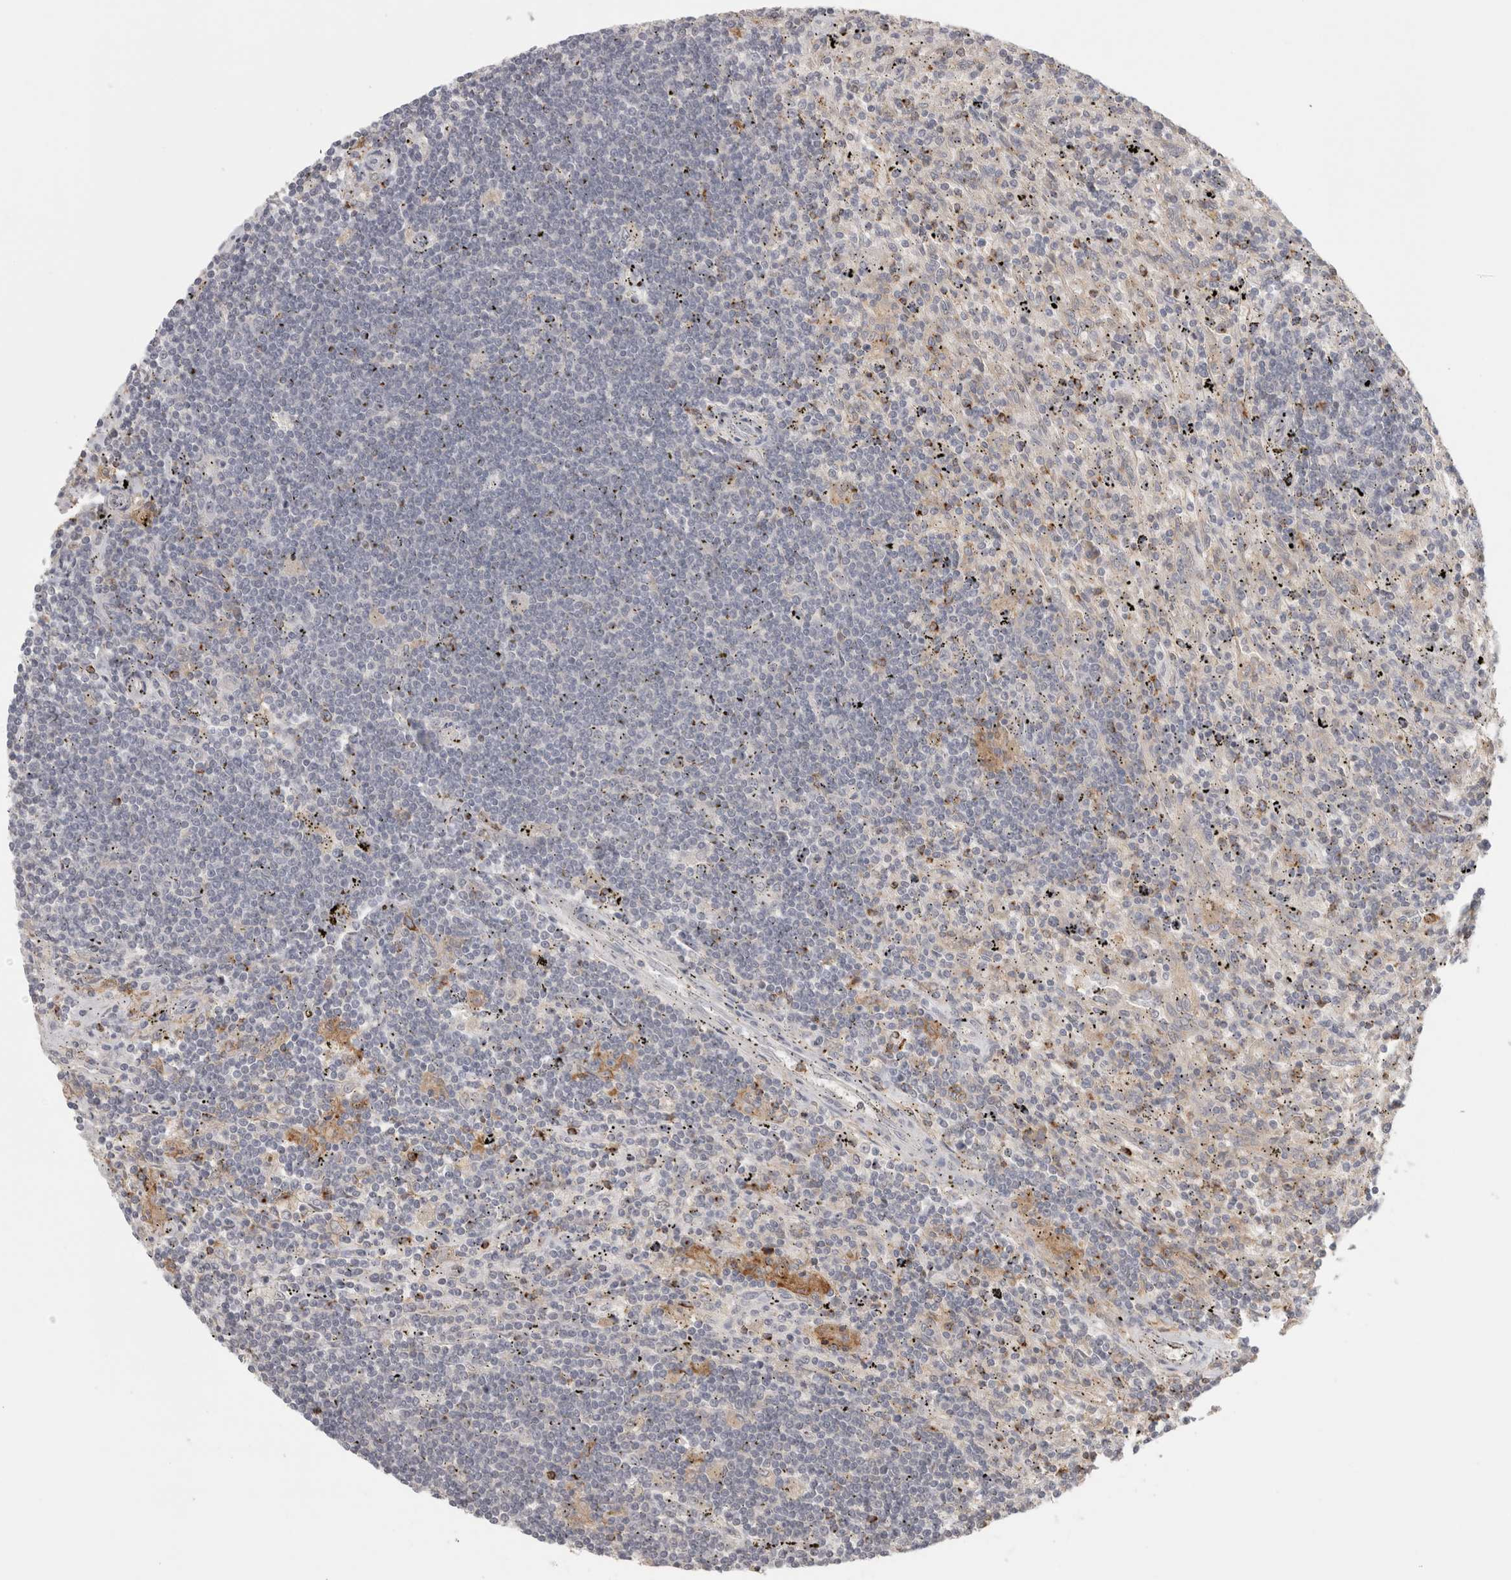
{"staining": {"intensity": "negative", "quantity": "none", "location": "none"}, "tissue": "lymphoma", "cell_type": "Tumor cells", "image_type": "cancer", "snomed": [{"axis": "morphology", "description": "Malignant lymphoma, non-Hodgkin's type, Low grade"}, {"axis": "topography", "description": "Spleen"}], "caption": "Immunohistochemical staining of human low-grade malignant lymphoma, non-Hodgkin's type shows no significant staining in tumor cells.", "gene": "HAVCR2", "patient": {"sex": "male", "age": 76}}